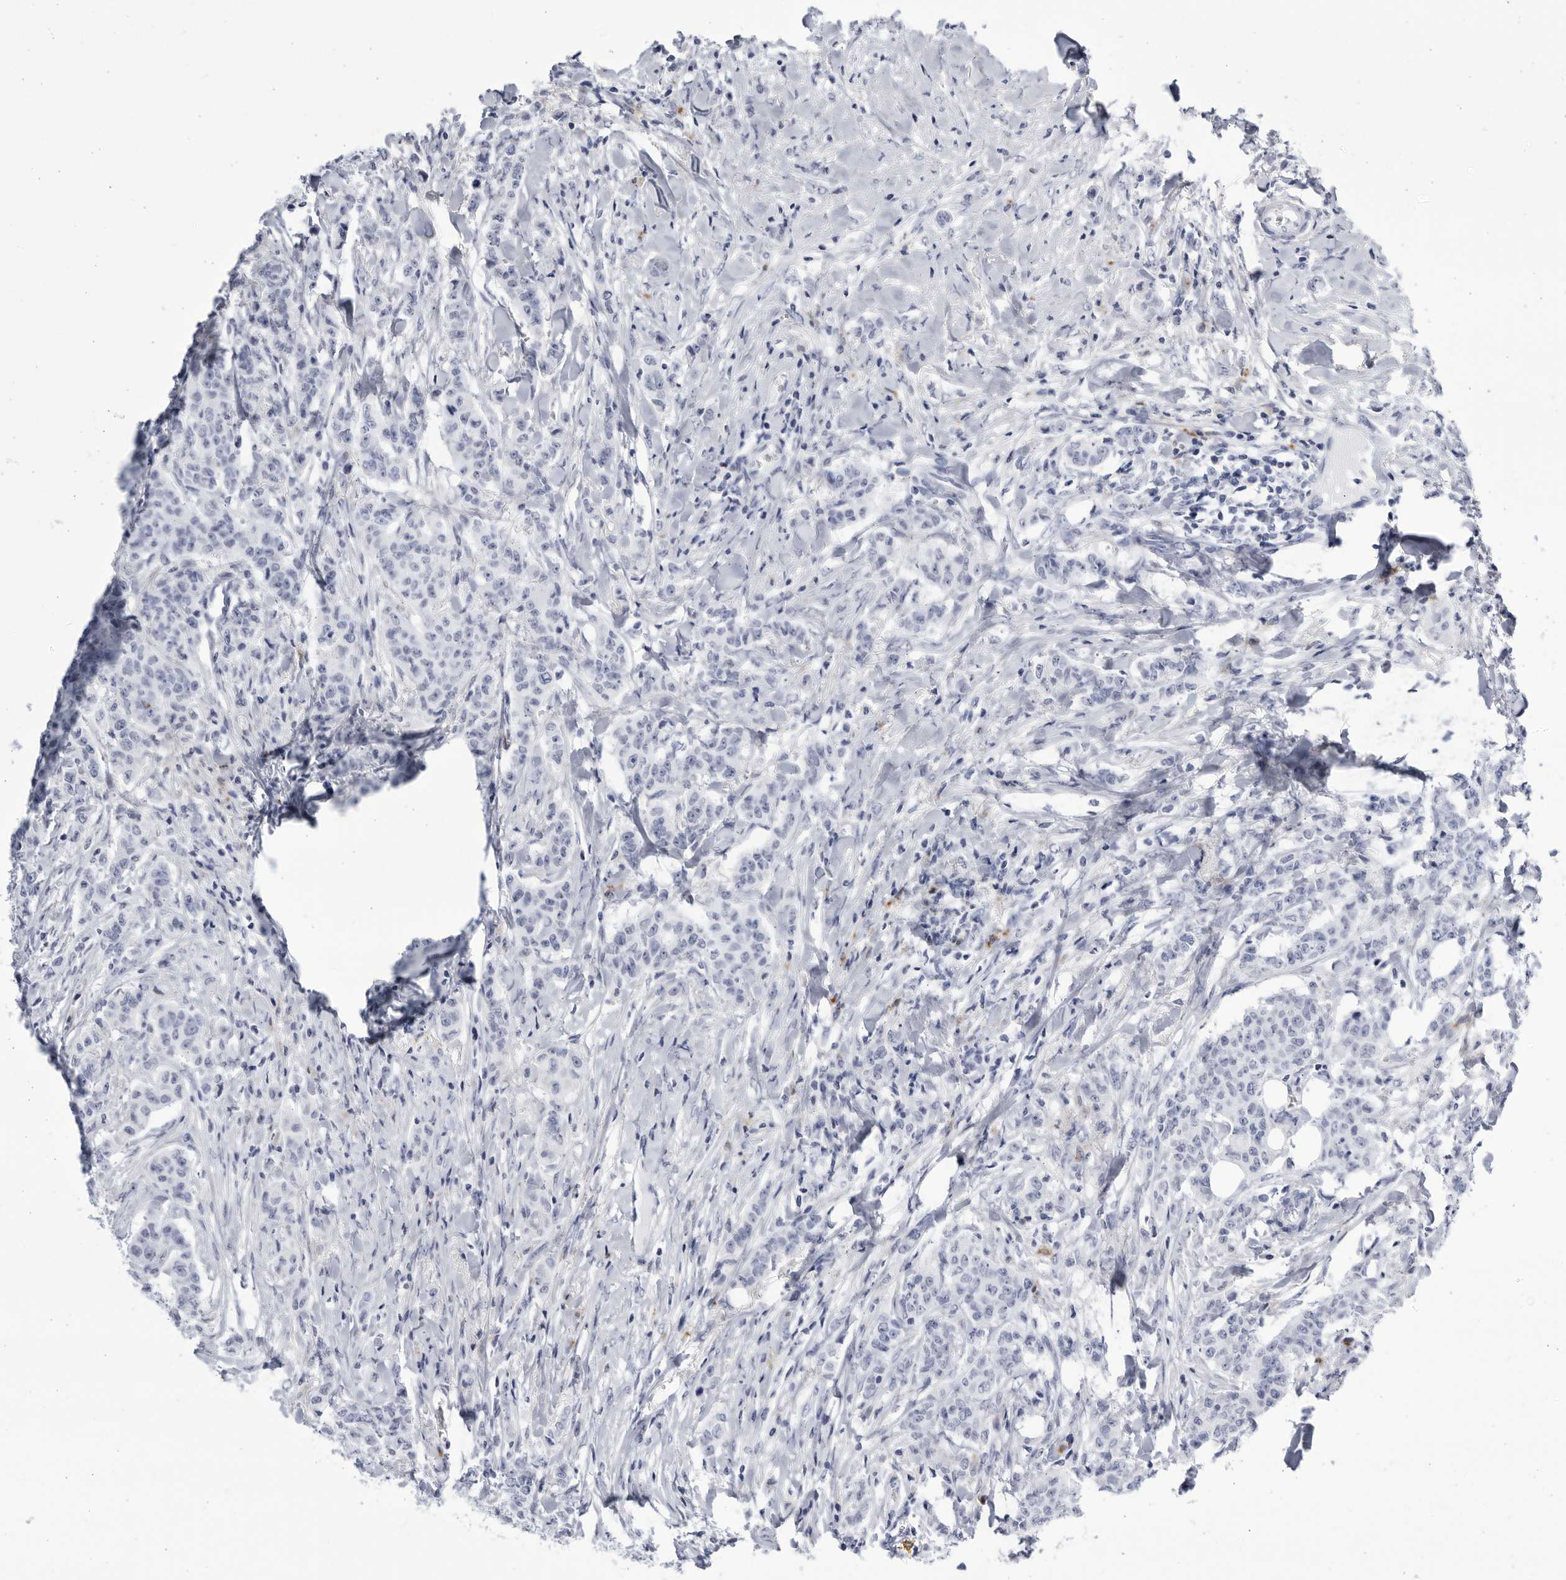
{"staining": {"intensity": "negative", "quantity": "none", "location": "none"}, "tissue": "breast cancer", "cell_type": "Tumor cells", "image_type": "cancer", "snomed": [{"axis": "morphology", "description": "Duct carcinoma"}, {"axis": "topography", "description": "Breast"}], "caption": "The immunohistochemistry histopathology image has no significant expression in tumor cells of breast cancer tissue.", "gene": "CCDC181", "patient": {"sex": "female", "age": 40}}